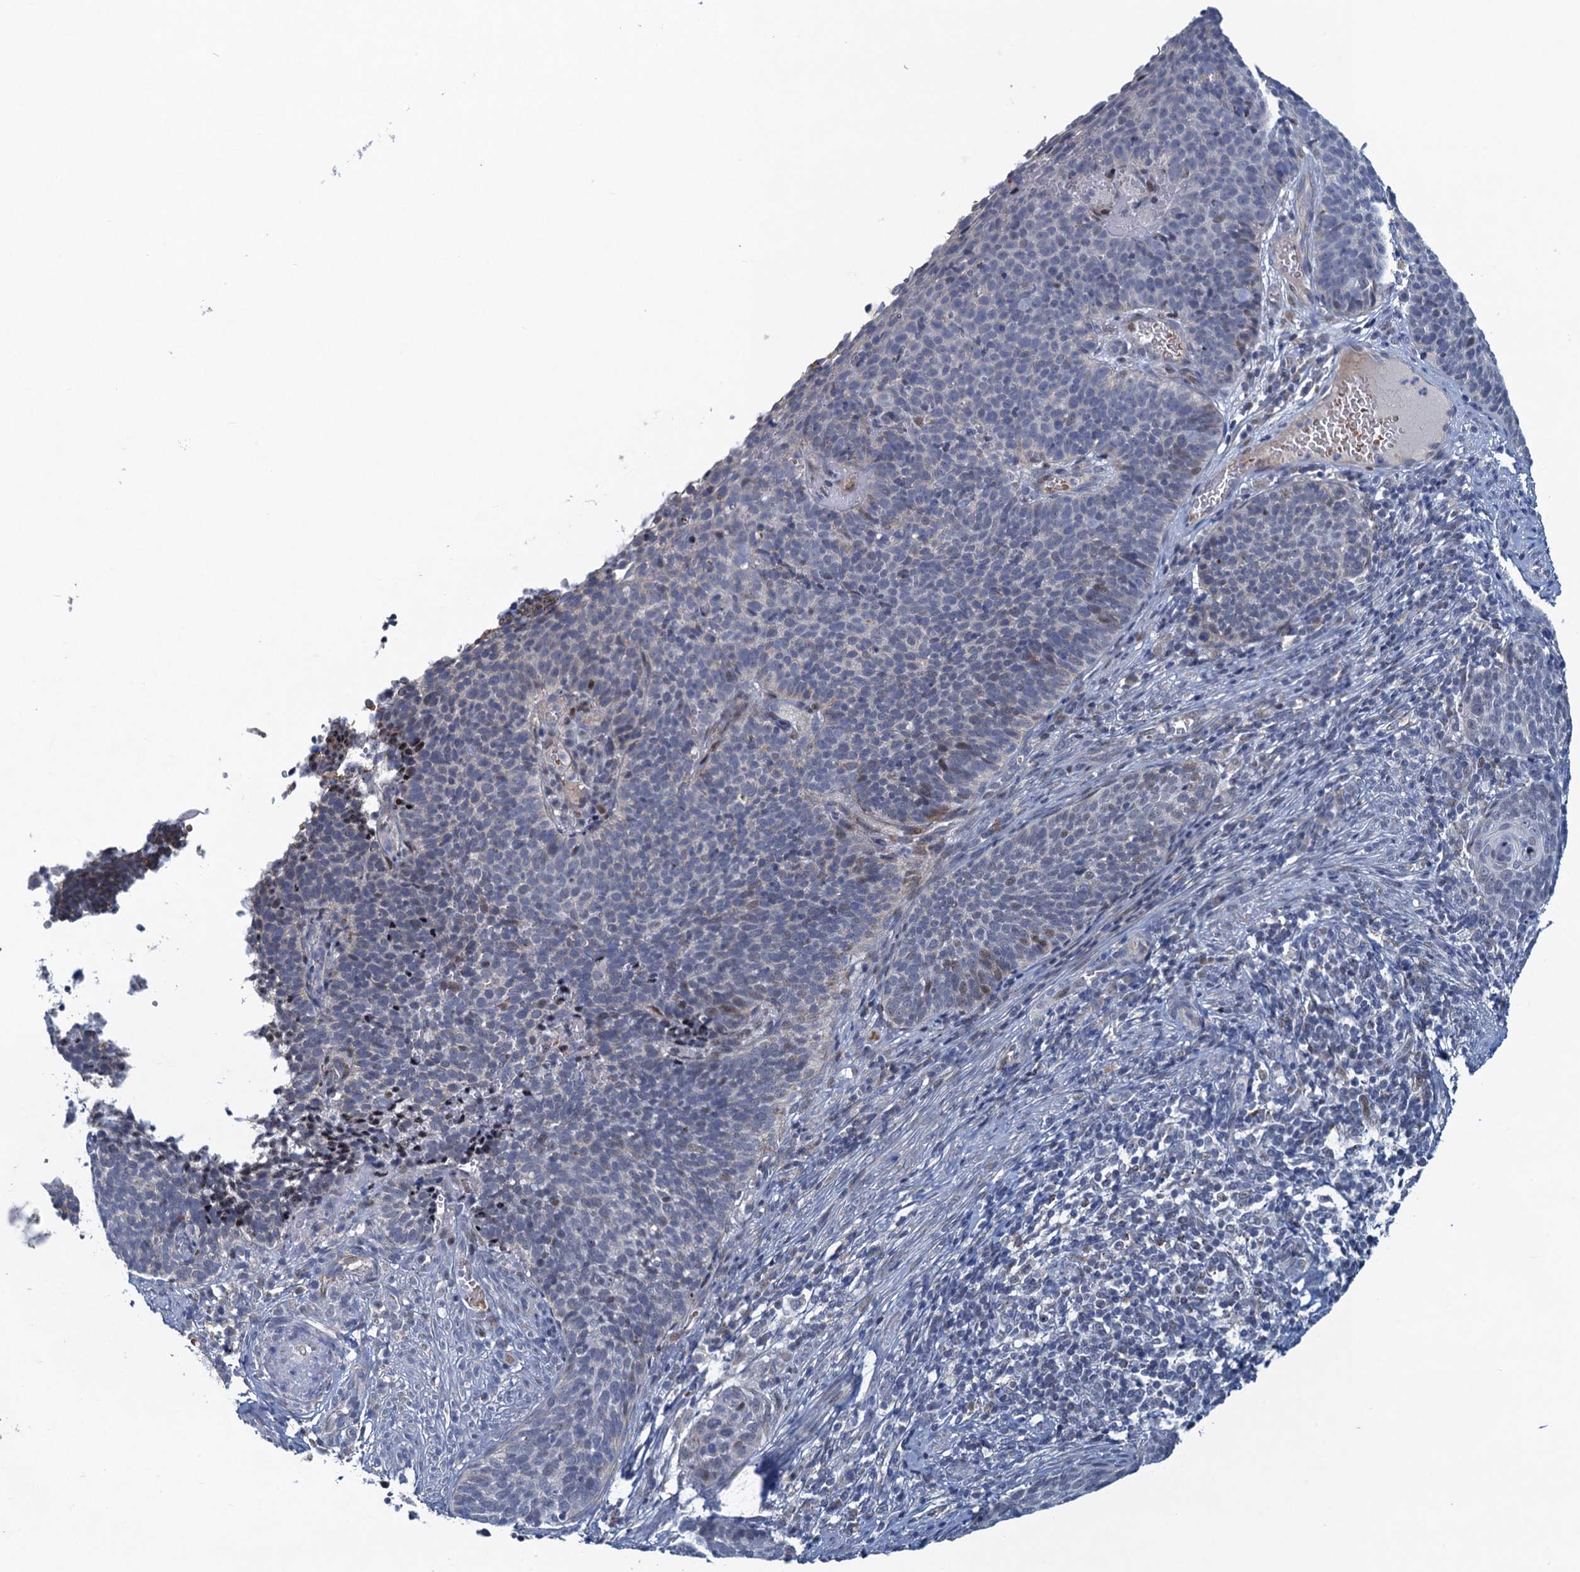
{"staining": {"intensity": "weak", "quantity": "<25%", "location": "nuclear"}, "tissue": "cervical cancer", "cell_type": "Tumor cells", "image_type": "cancer", "snomed": [{"axis": "morphology", "description": "Normal tissue, NOS"}, {"axis": "morphology", "description": "Squamous cell carcinoma, NOS"}, {"axis": "topography", "description": "Cervix"}], "caption": "Immunohistochemical staining of squamous cell carcinoma (cervical) demonstrates no significant positivity in tumor cells.", "gene": "ATOSA", "patient": {"sex": "female", "age": 39}}